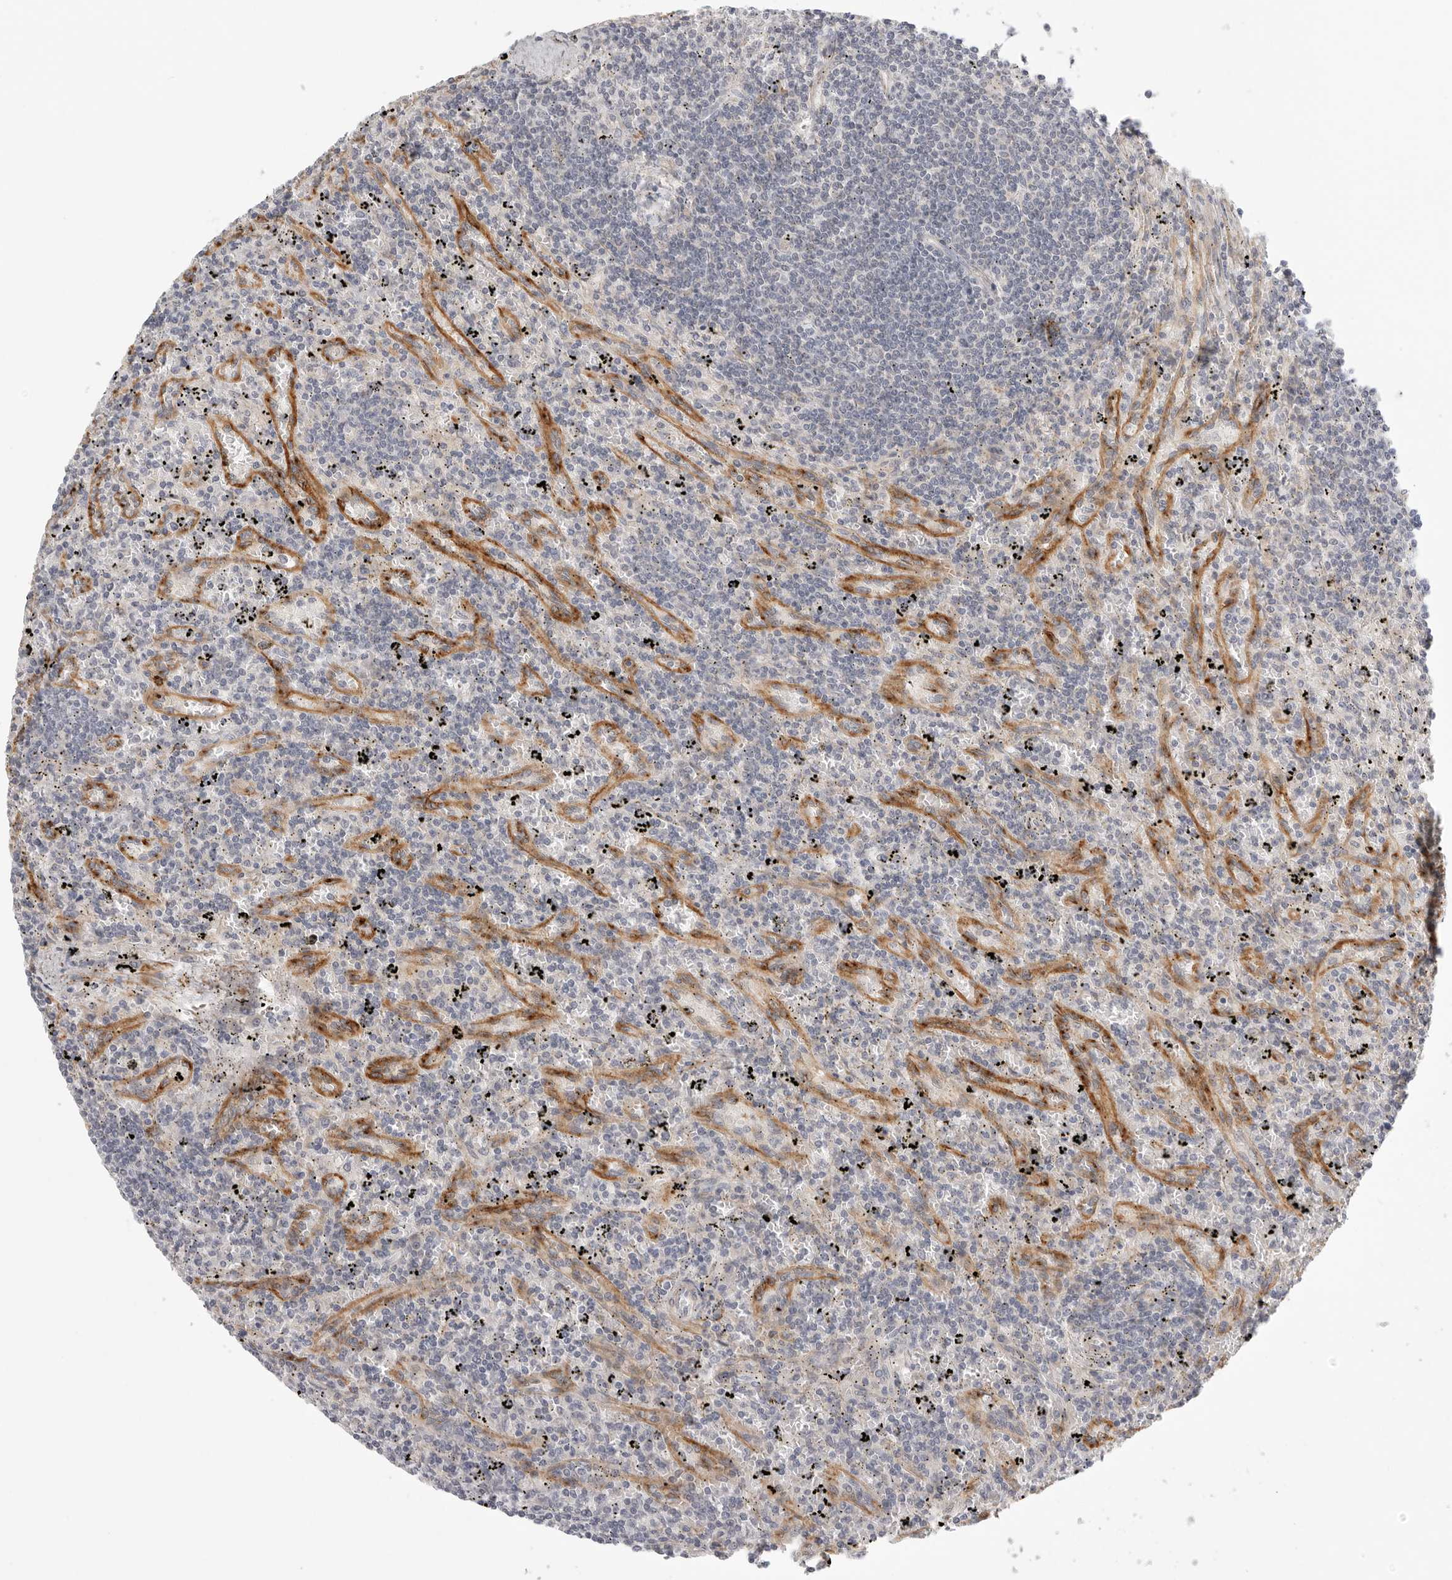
{"staining": {"intensity": "negative", "quantity": "none", "location": "none"}, "tissue": "lymphoma", "cell_type": "Tumor cells", "image_type": "cancer", "snomed": [{"axis": "morphology", "description": "Malignant lymphoma, non-Hodgkin's type, Low grade"}, {"axis": "topography", "description": "Spleen"}], "caption": "Malignant lymphoma, non-Hodgkin's type (low-grade) stained for a protein using IHC demonstrates no expression tumor cells.", "gene": "STAB2", "patient": {"sex": "male", "age": 76}}